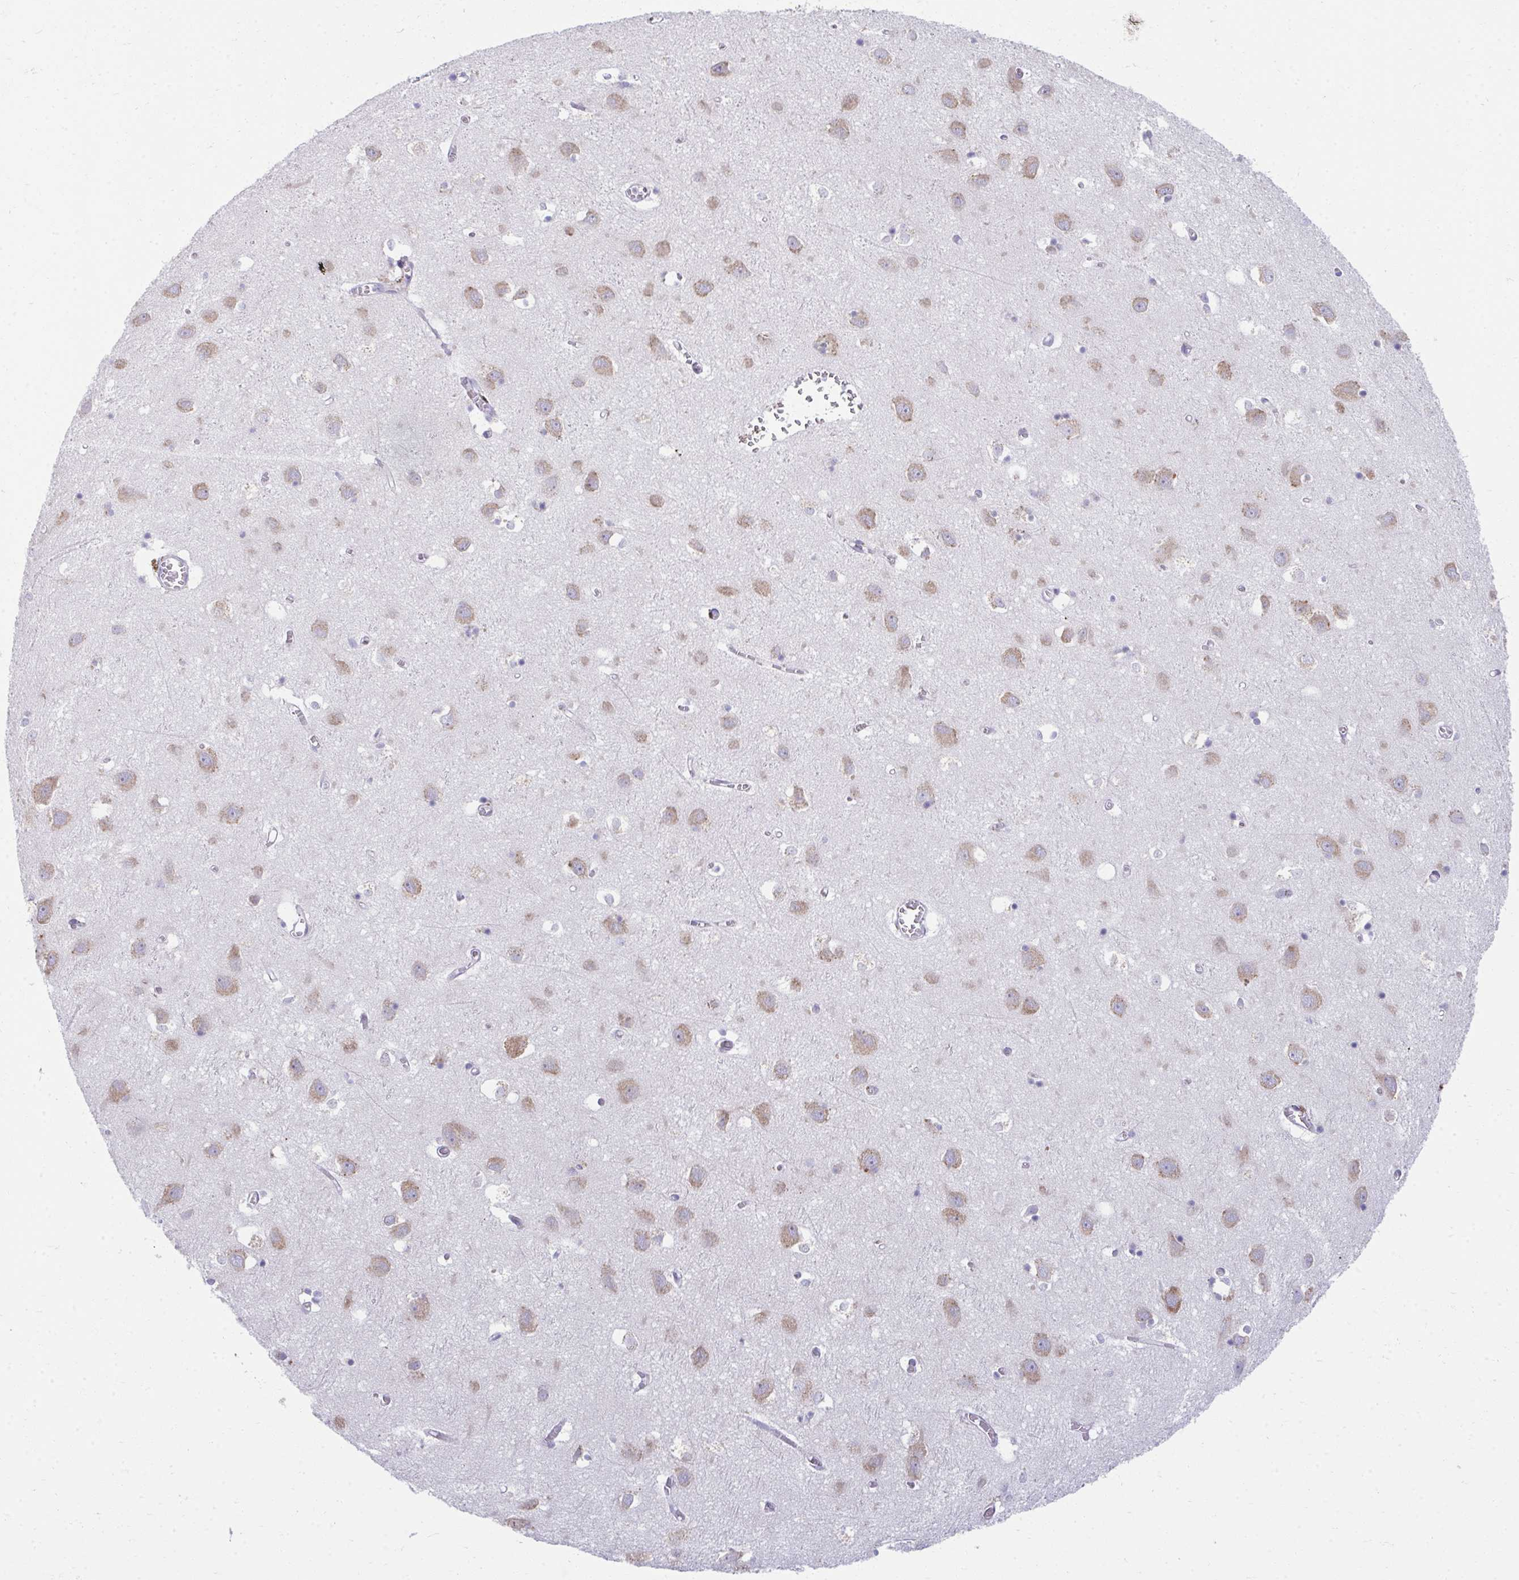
{"staining": {"intensity": "negative", "quantity": "none", "location": "none"}, "tissue": "cerebral cortex", "cell_type": "Endothelial cells", "image_type": "normal", "snomed": [{"axis": "morphology", "description": "Normal tissue, NOS"}, {"axis": "topography", "description": "Cerebral cortex"}], "caption": "The photomicrograph shows no significant staining in endothelial cells of cerebral cortex.", "gene": "FASLG", "patient": {"sex": "male", "age": 70}}